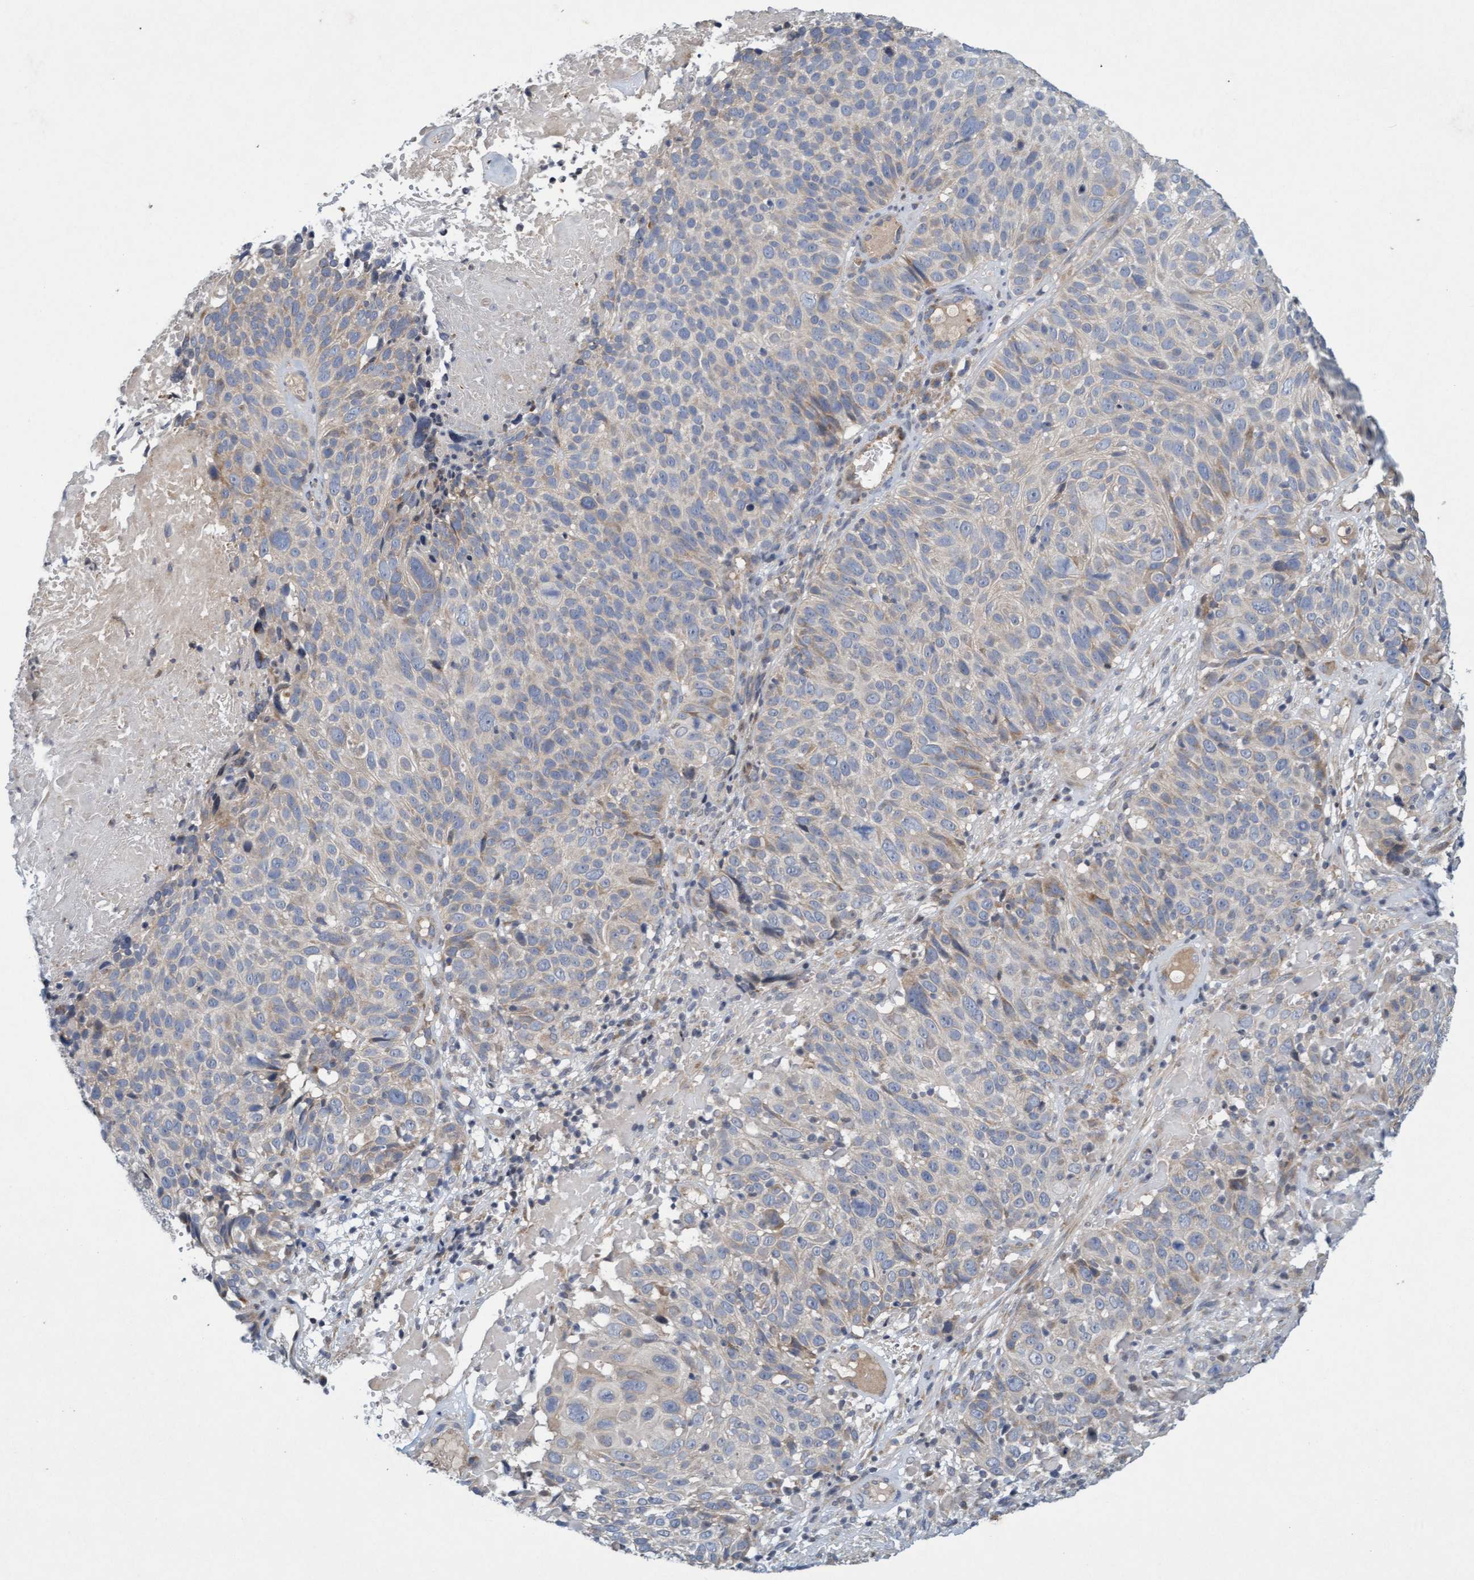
{"staining": {"intensity": "weak", "quantity": "<25%", "location": "cytoplasmic/membranous"}, "tissue": "cervical cancer", "cell_type": "Tumor cells", "image_type": "cancer", "snomed": [{"axis": "morphology", "description": "Squamous cell carcinoma, NOS"}, {"axis": "topography", "description": "Cervix"}], "caption": "Immunohistochemical staining of cervical squamous cell carcinoma reveals no significant positivity in tumor cells.", "gene": "DDHD2", "patient": {"sex": "female", "age": 74}}